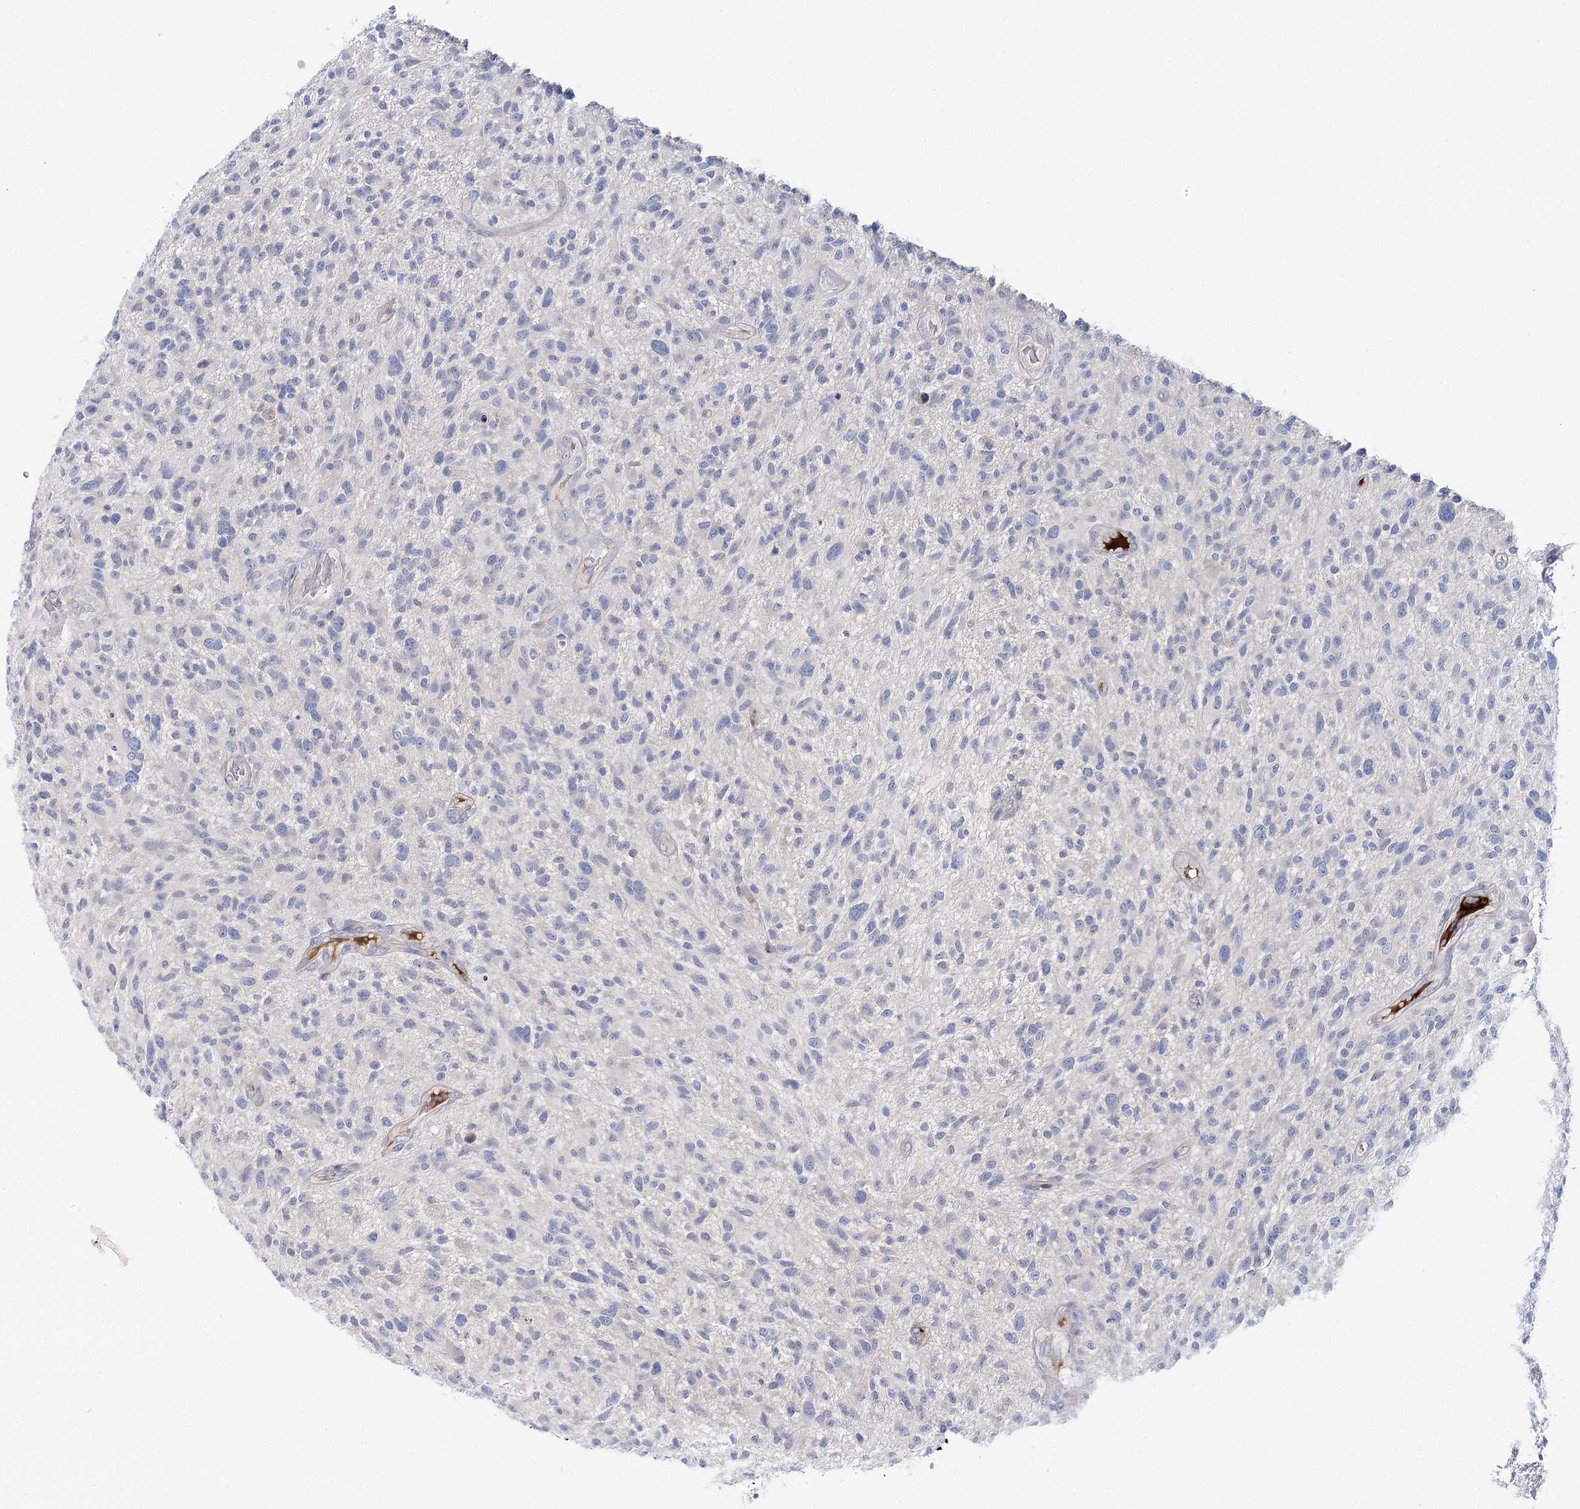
{"staining": {"intensity": "negative", "quantity": "none", "location": "none"}, "tissue": "glioma", "cell_type": "Tumor cells", "image_type": "cancer", "snomed": [{"axis": "morphology", "description": "Glioma, malignant, High grade"}, {"axis": "topography", "description": "Brain"}], "caption": "Histopathology image shows no significant protein staining in tumor cells of glioma.", "gene": "LRRC14B", "patient": {"sex": "male", "age": 47}}